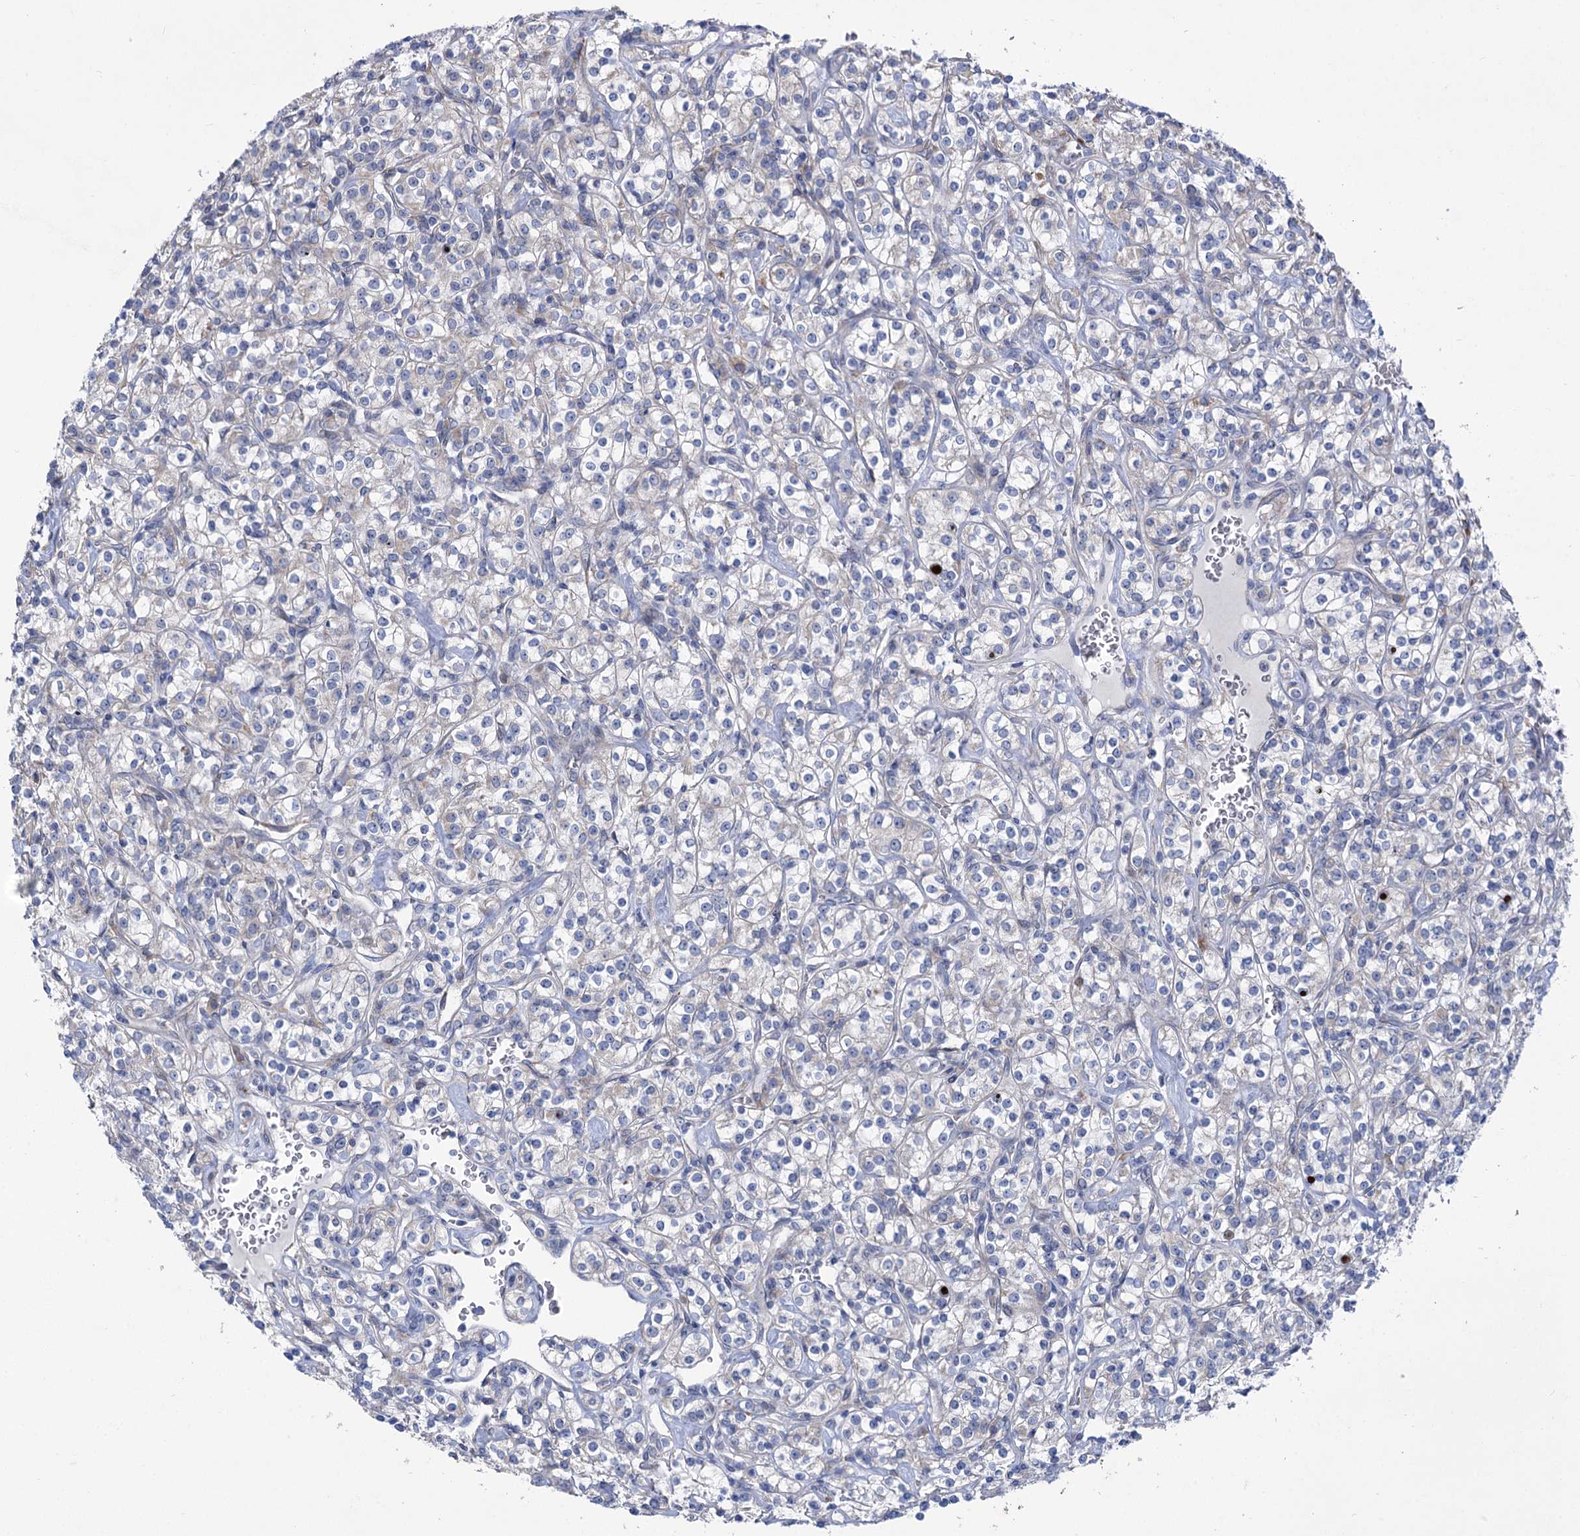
{"staining": {"intensity": "negative", "quantity": "none", "location": "none"}, "tissue": "renal cancer", "cell_type": "Tumor cells", "image_type": "cancer", "snomed": [{"axis": "morphology", "description": "Adenocarcinoma, NOS"}, {"axis": "topography", "description": "Kidney"}], "caption": "An immunohistochemistry (IHC) micrograph of renal cancer (adenocarcinoma) is shown. There is no staining in tumor cells of renal cancer (adenocarcinoma).", "gene": "PRSS35", "patient": {"sex": "male", "age": 77}}